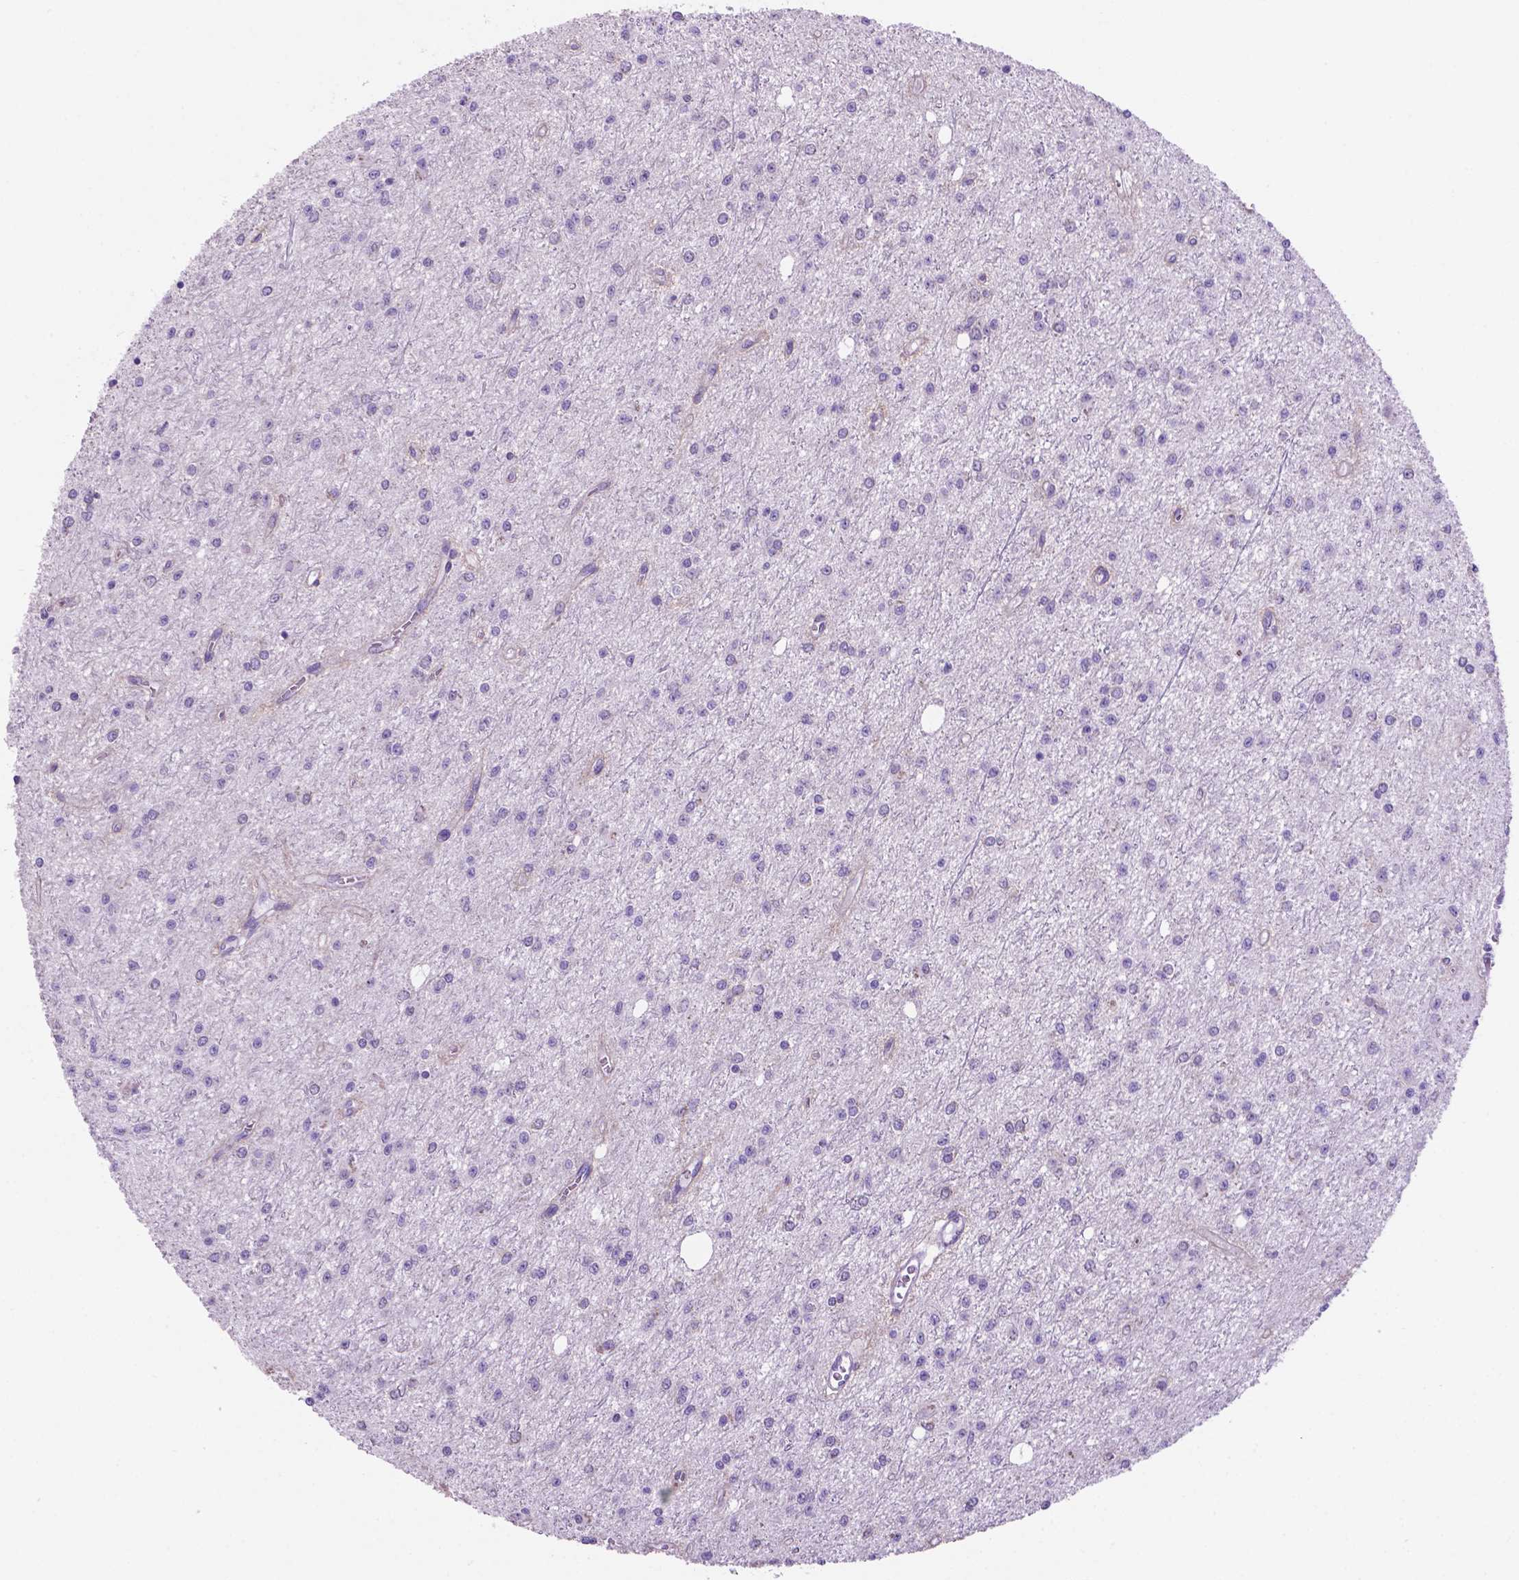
{"staining": {"intensity": "negative", "quantity": "none", "location": "none"}, "tissue": "glioma", "cell_type": "Tumor cells", "image_type": "cancer", "snomed": [{"axis": "morphology", "description": "Glioma, malignant, Low grade"}, {"axis": "topography", "description": "Brain"}], "caption": "DAB (3,3'-diaminobenzidine) immunohistochemical staining of human glioma reveals no significant expression in tumor cells.", "gene": "SPDYA", "patient": {"sex": "female", "age": 45}}